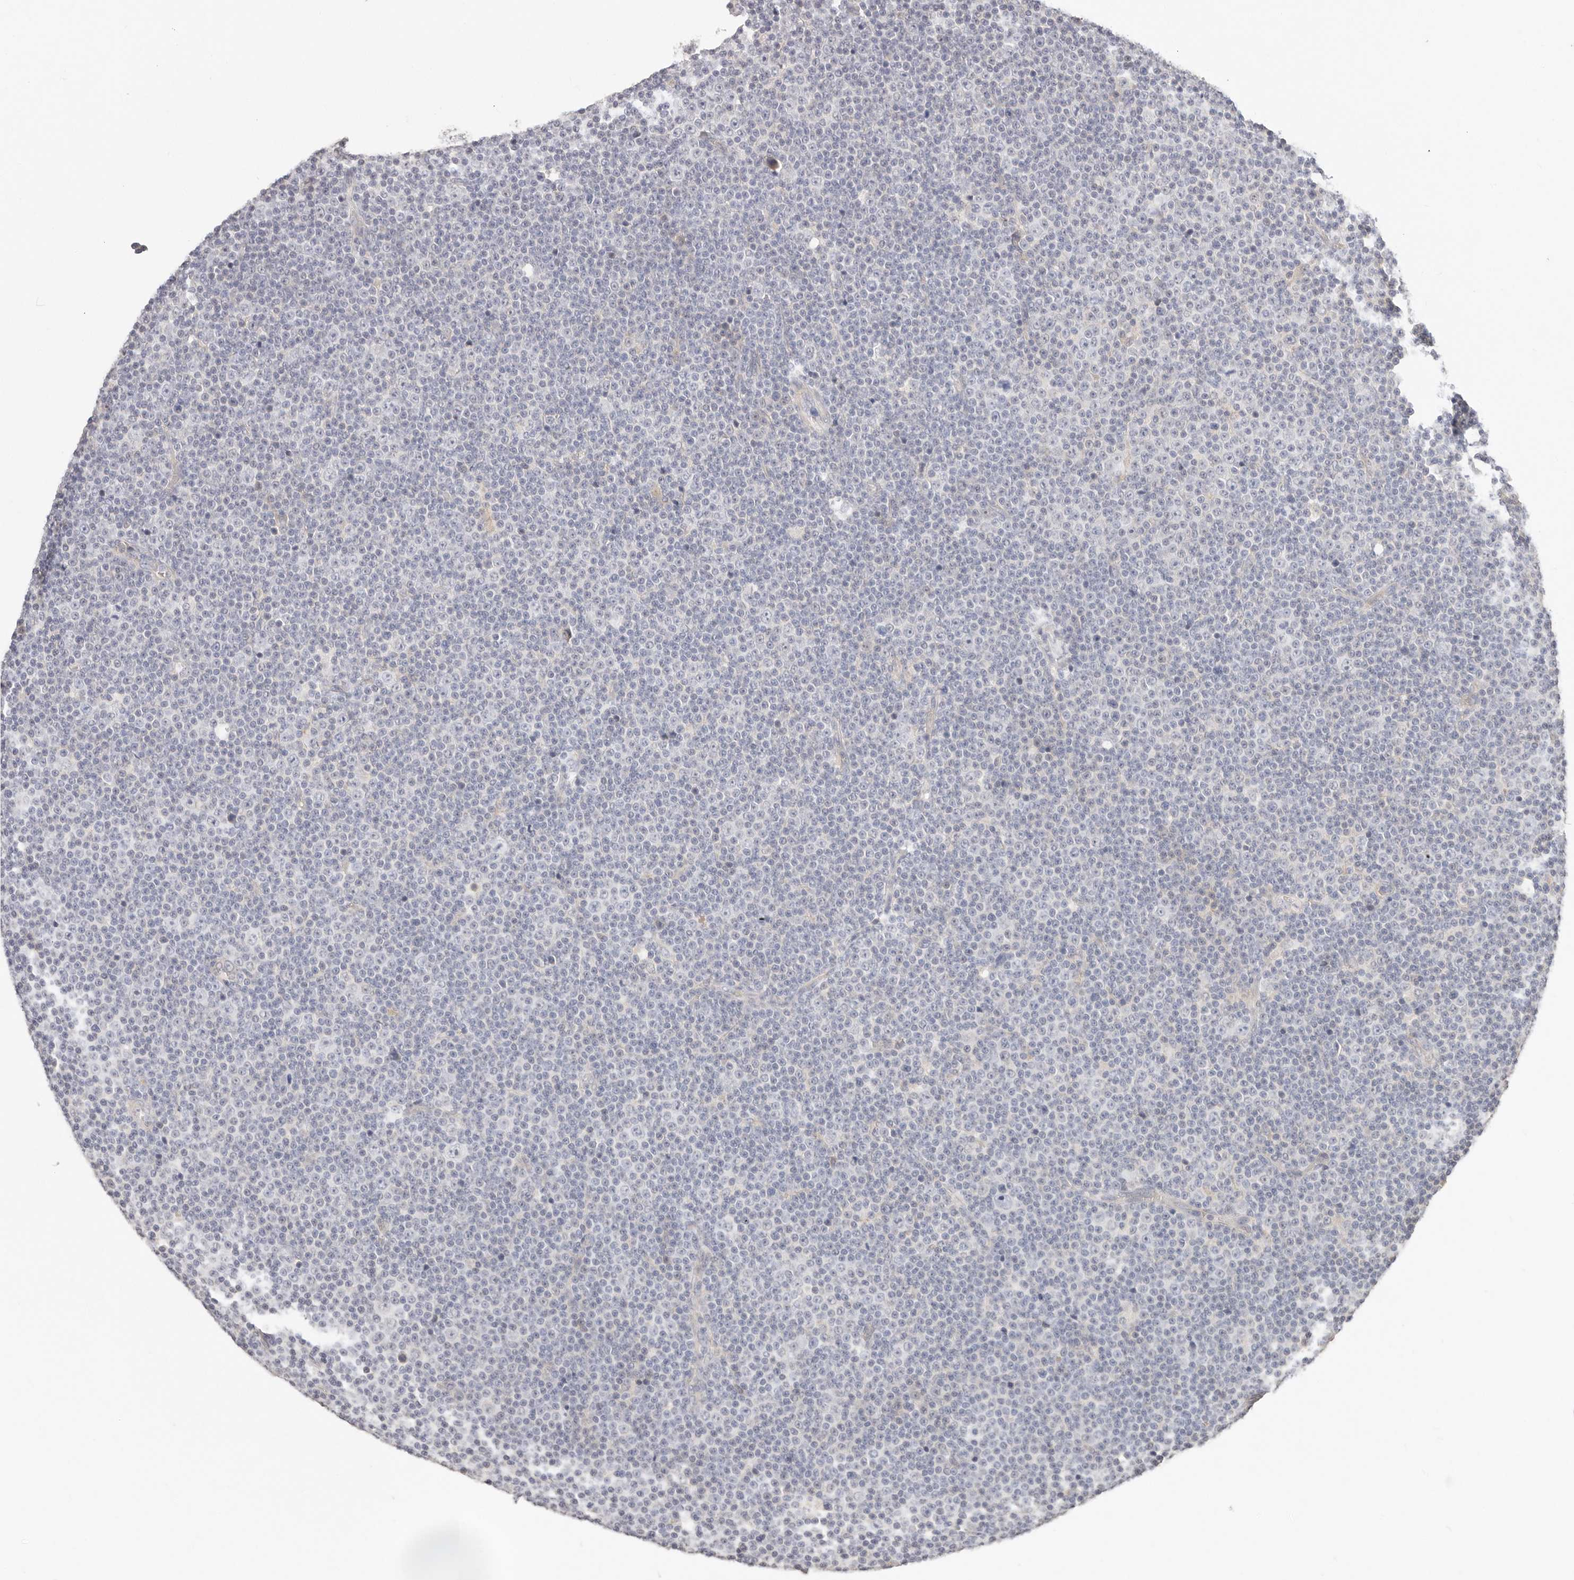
{"staining": {"intensity": "negative", "quantity": "none", "location": "none"}, "tissue": "lymphoma", "cell_type": "Tumor cells", "image_type": "cancer", "snomed": [{"axis": "morphology", "description": "Malignant lymphoma, non-Hodgkin's type, Low grade"}, {"axis": "topography", "description": "Lymph node"}], "caption": "A histopathology image of human lymphoma is negative for staining in tumor cells. The staining was performed using DAB (3,3'-diaminobenzidine) to visualize the protein expression in brown, while the nuclei were stained in blue with hematoxylin (Magnification: 20x).", "gene": "CXADR", "patient": {"sex": "female", "age": 67}}